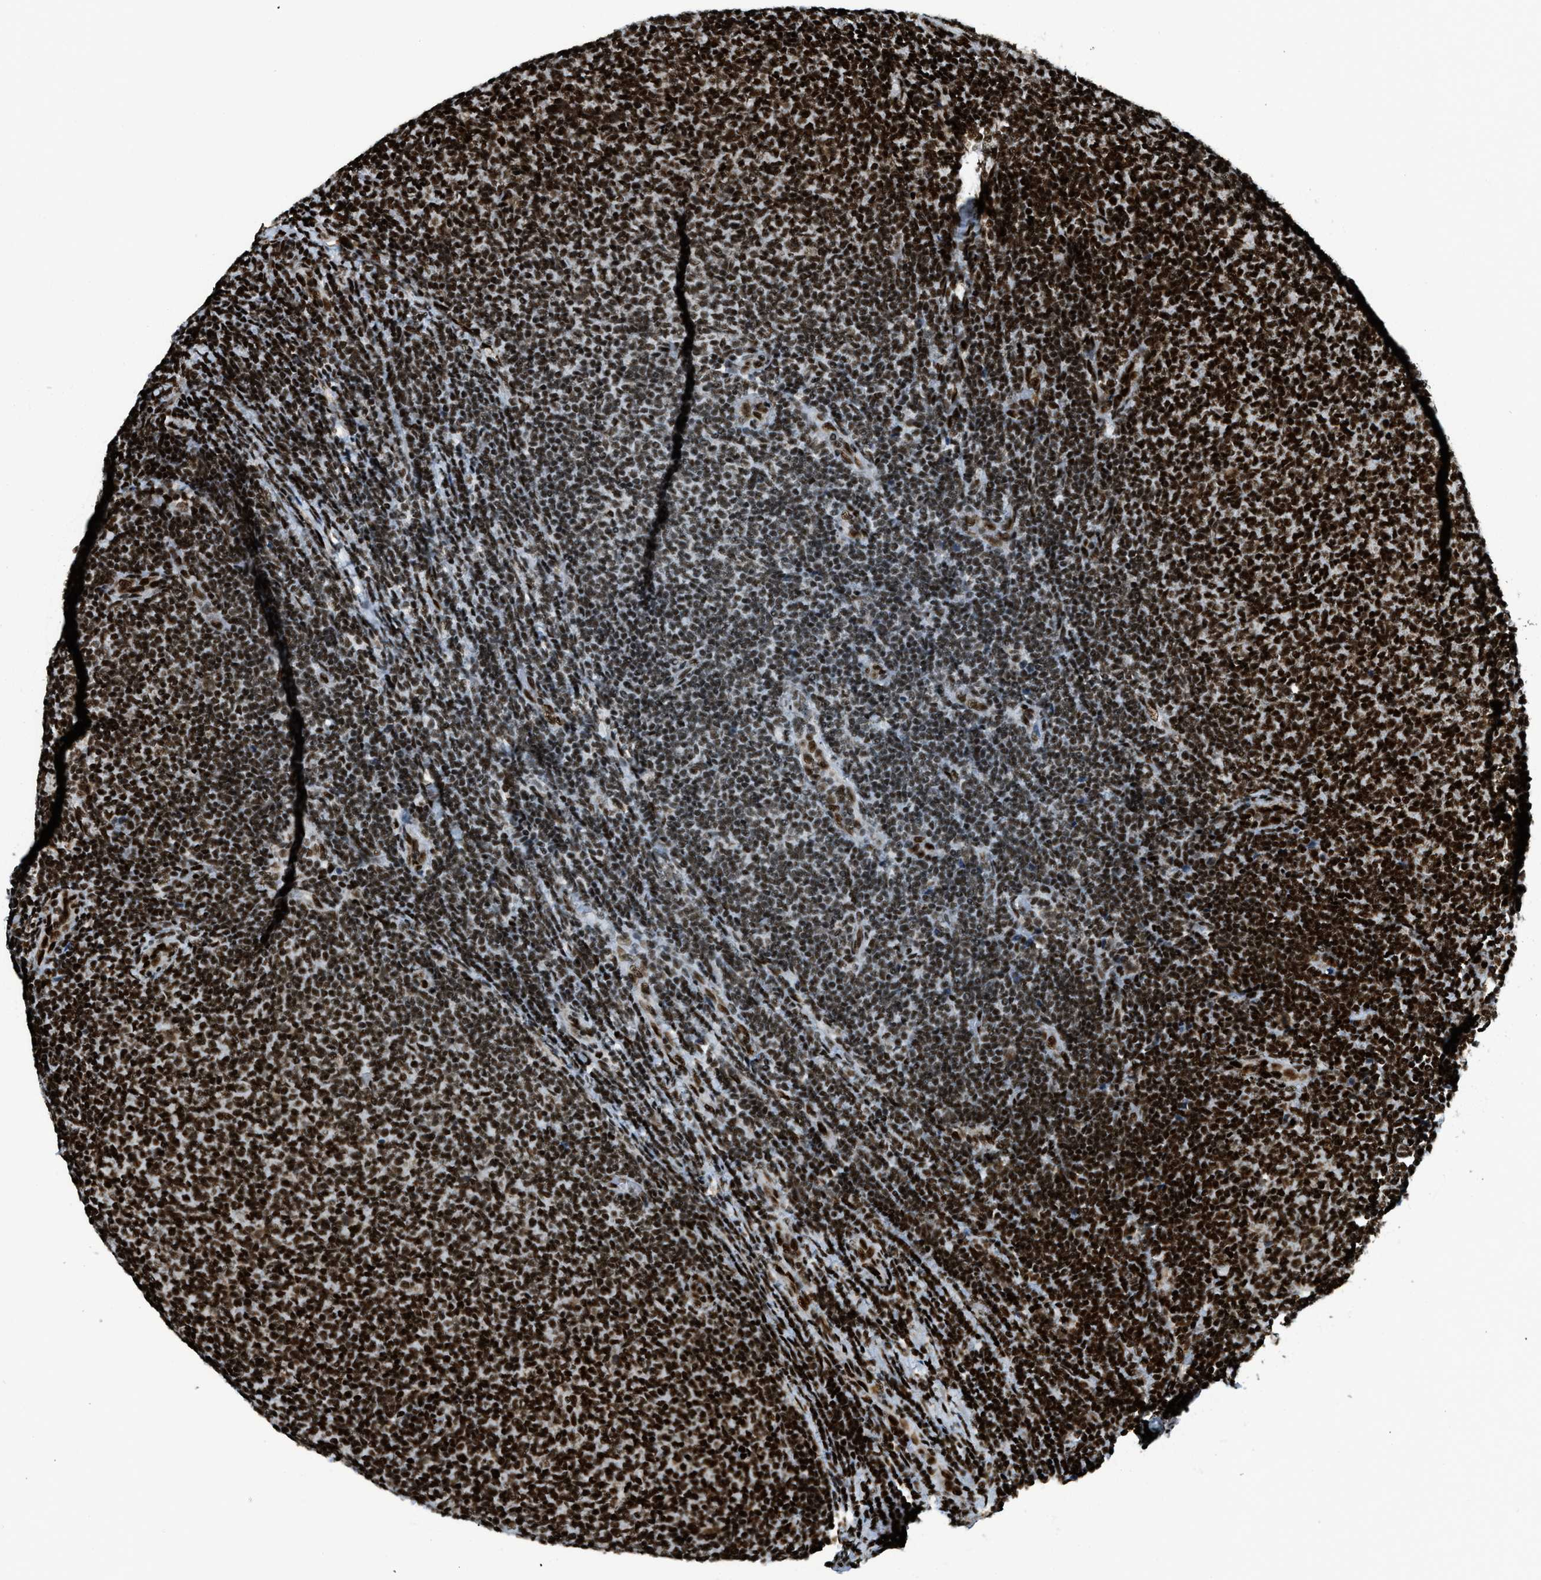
{"staining": {"intensity": "strong", "quantity": "25%-75%", "location": "nuclear"}, "tissue": "lymphoma", "cell_type": "Tumor cells", "image_type": "cancer", "snomed": [{"axis": "morphology", "description": "Malignant lymphoma, non-Hodgkin's type, Low grade"}, {"axis": "topography", "description": "Lymph node"}], "caption": "The photomicrograph shows a brown stain indicating the presence of a protein in the nuclear of tumor cells in low-grade malignant lymphoma, non-Hodgkin's type. (Brightfield microscopy of DAB IHC at high magnification).", "gene": "GABPB1", "patient": {"sex": "male", "age": 66}}